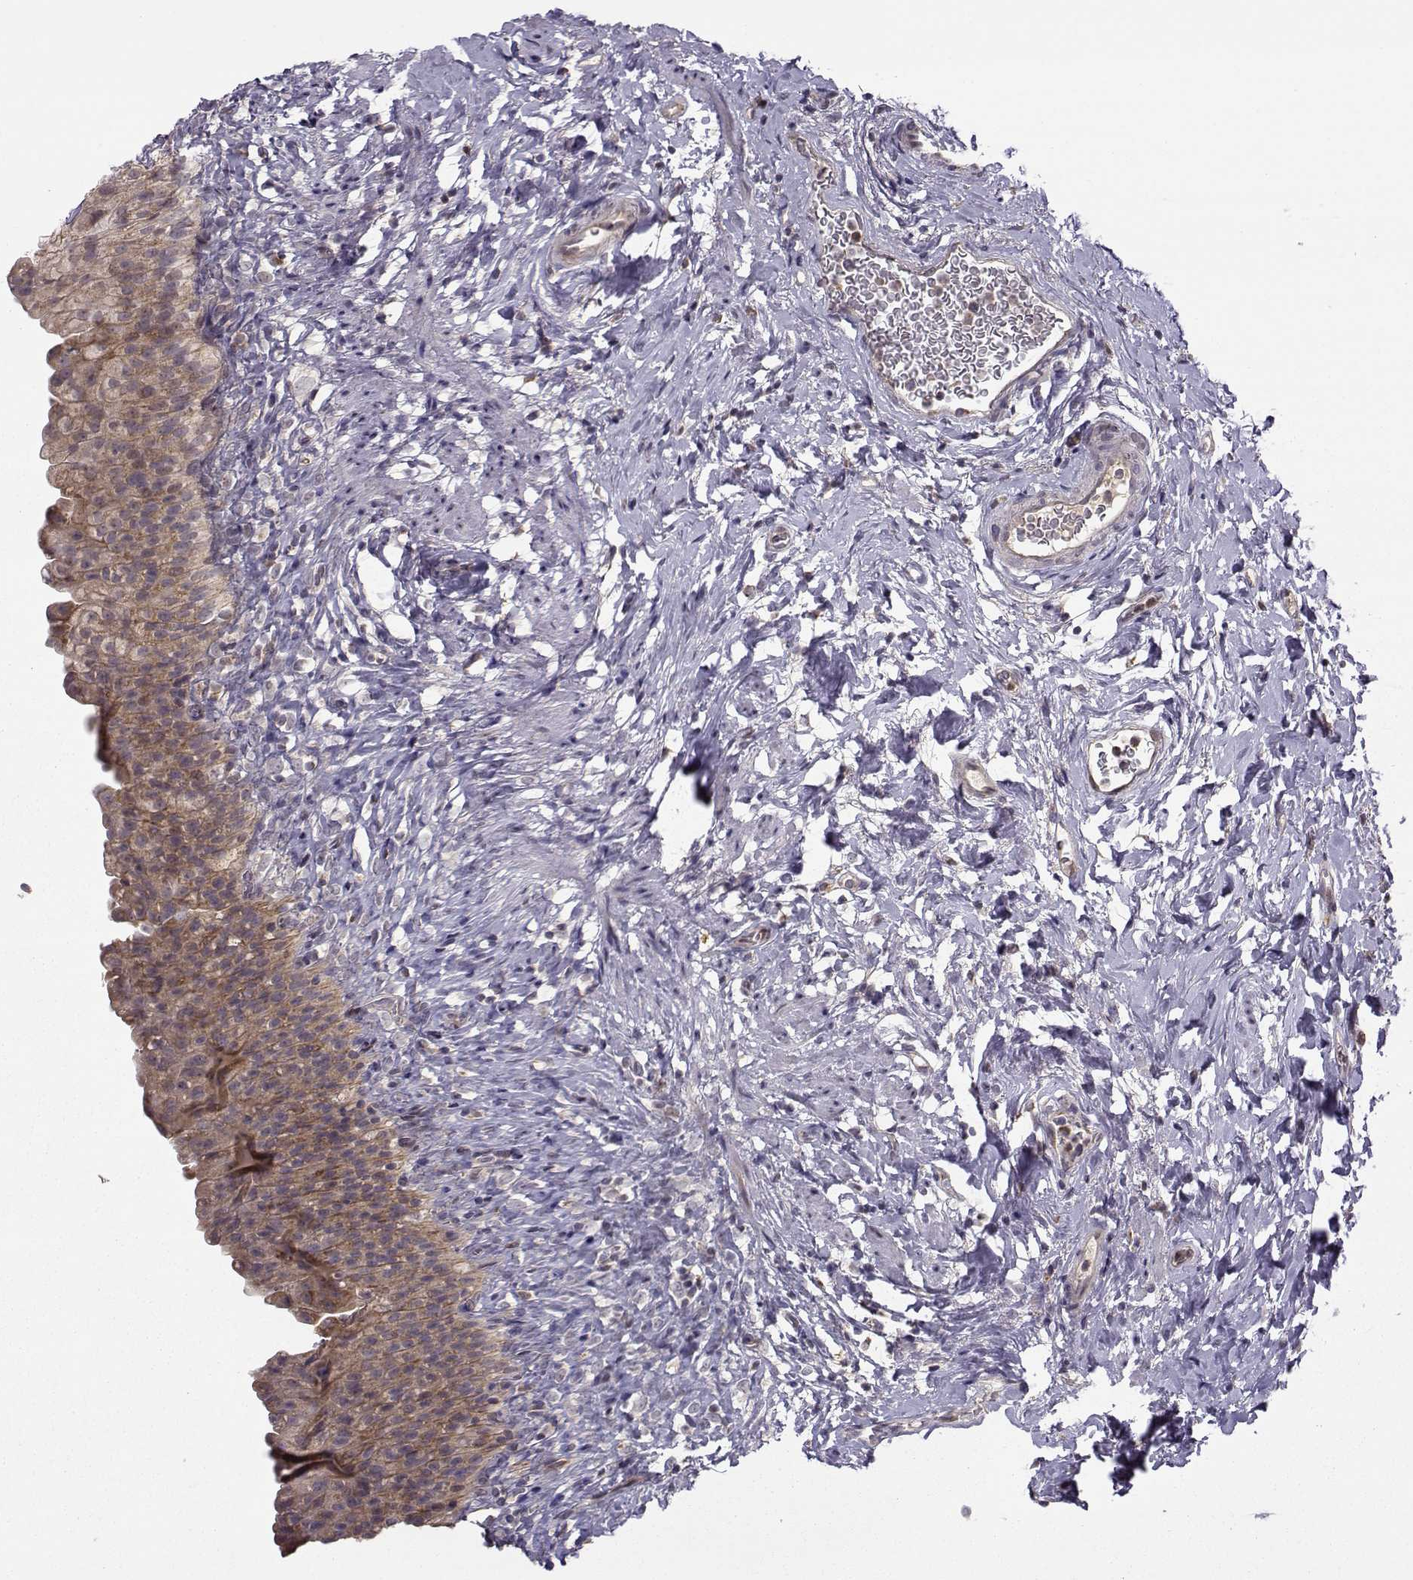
{"staining": {"intensity": "moderate", "quantity": ">75%", "location": "cytoplasmic/membranous"}, "tissue": "urinary bladder", "cell_type": "Urothelial cells", "image_type": "normal", "snomed": [{"axis": "morphology", "description": "Normal tissue, NOS"}, {"axis": "topography", "description": "Urinary bladder"}], "caption": "This photomicrograph displays benign urinary bladder stained with IHC to label a protein in brown. The cytoplasmic/membranous of urothelial cells show moderate positivity for the protein. Nuclei are counter-stained blue.", "gene": "NECAB3", "patient": {"sex": "male", "age": 76}}